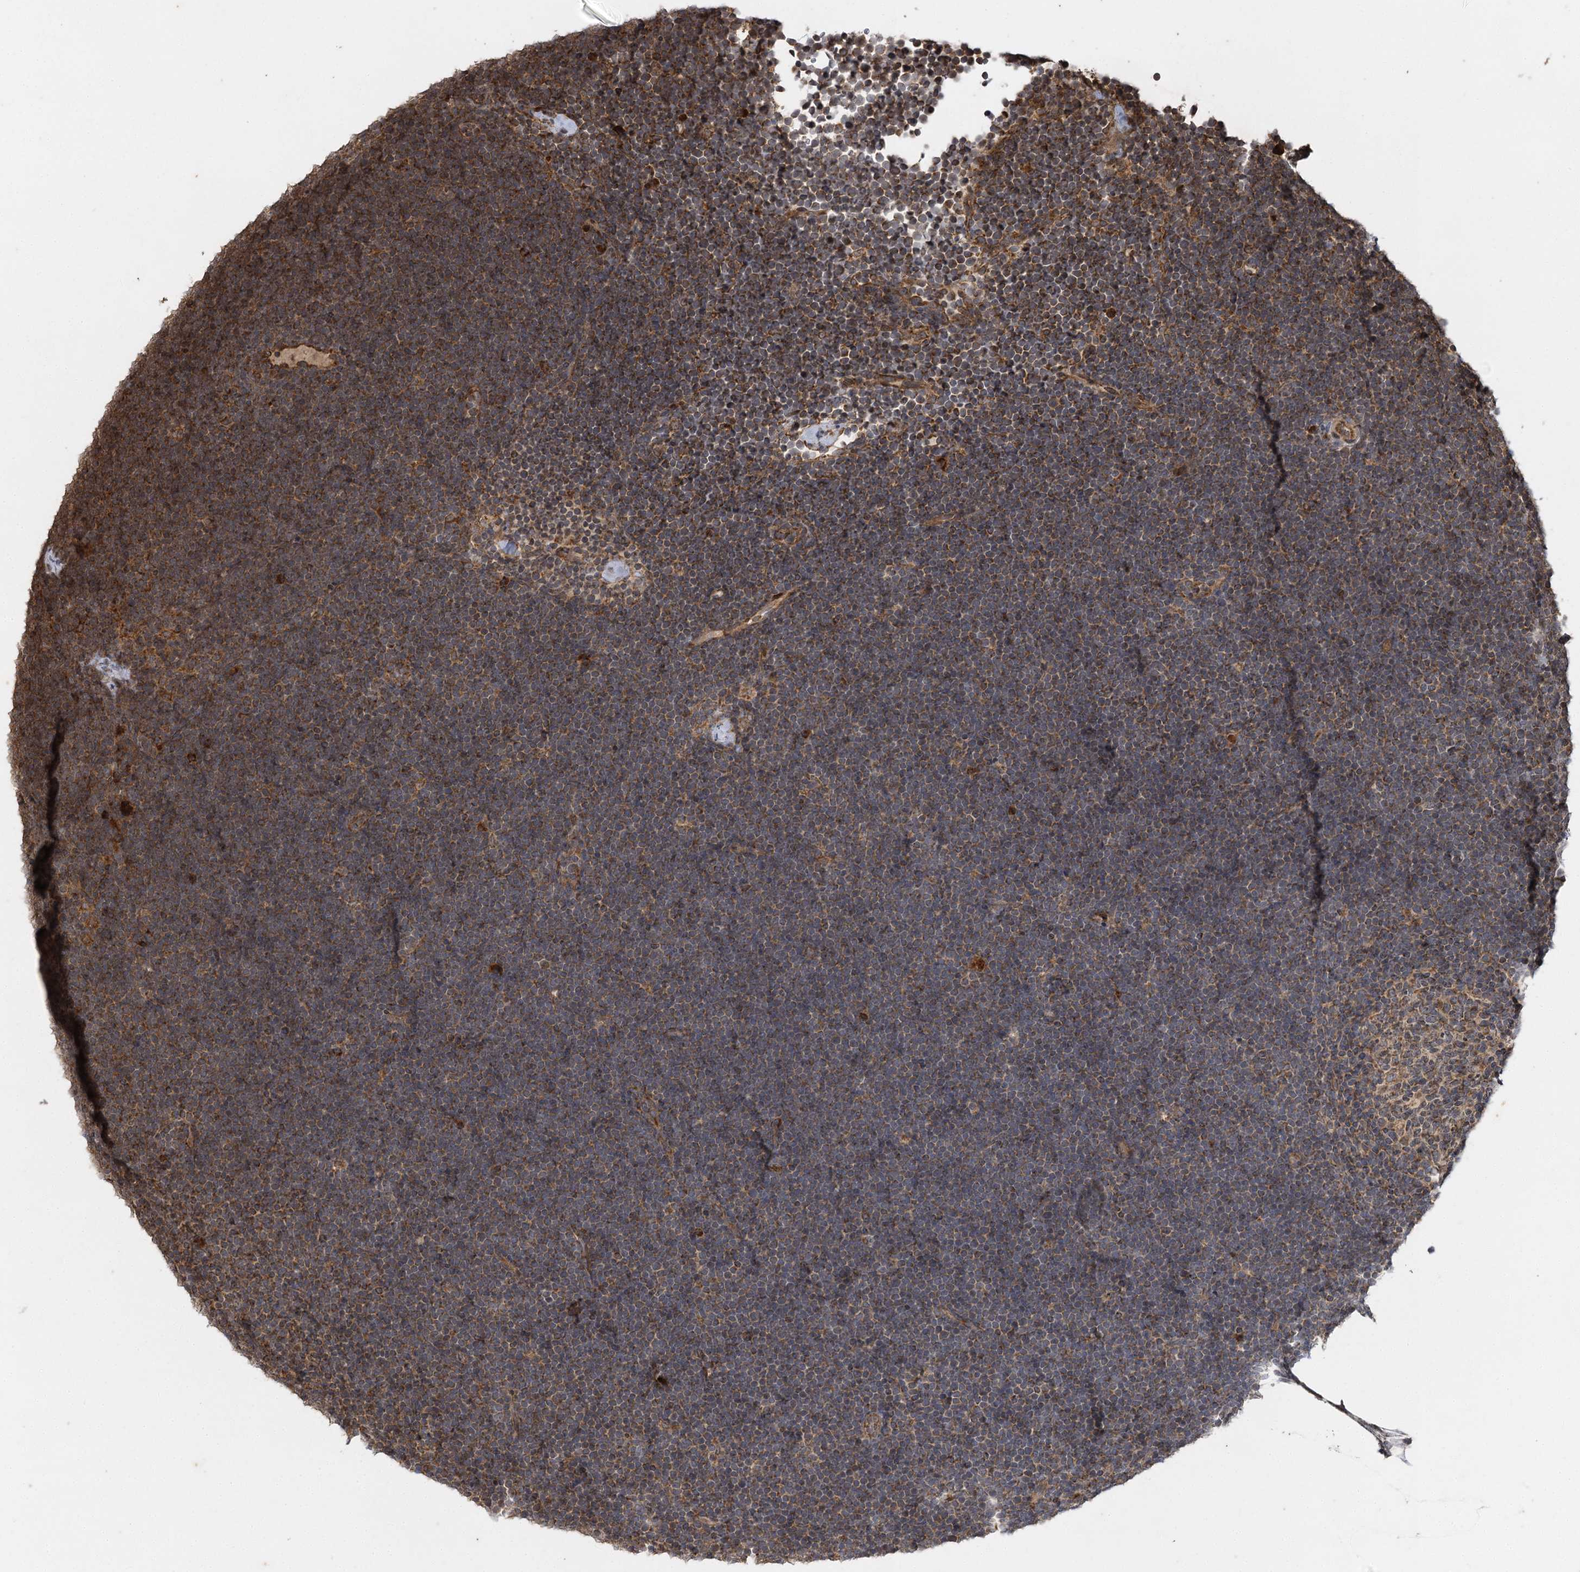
{"staining": {"intensity": "weak", "quantity": "<25%", "location": "cytoplasmic/membranous"}, "tissue": "lymphoma", "cell_type": "Tumor cells", "image_type": "cancer", "snomed": [{"axis": "morphology", "description": "Malignant lymphoma, non-Hodgkin's type, High grade"}, {"axis": "topography", "description": "Lymph node"}], "caption": "Immunohistochemistry of human malignant lymphoma, non-Hodgkin's type (high-grade) exhibits no expression in tumor cells.", "gene": "IL11RA", "patient": {"sex": "male", "age": 13}}